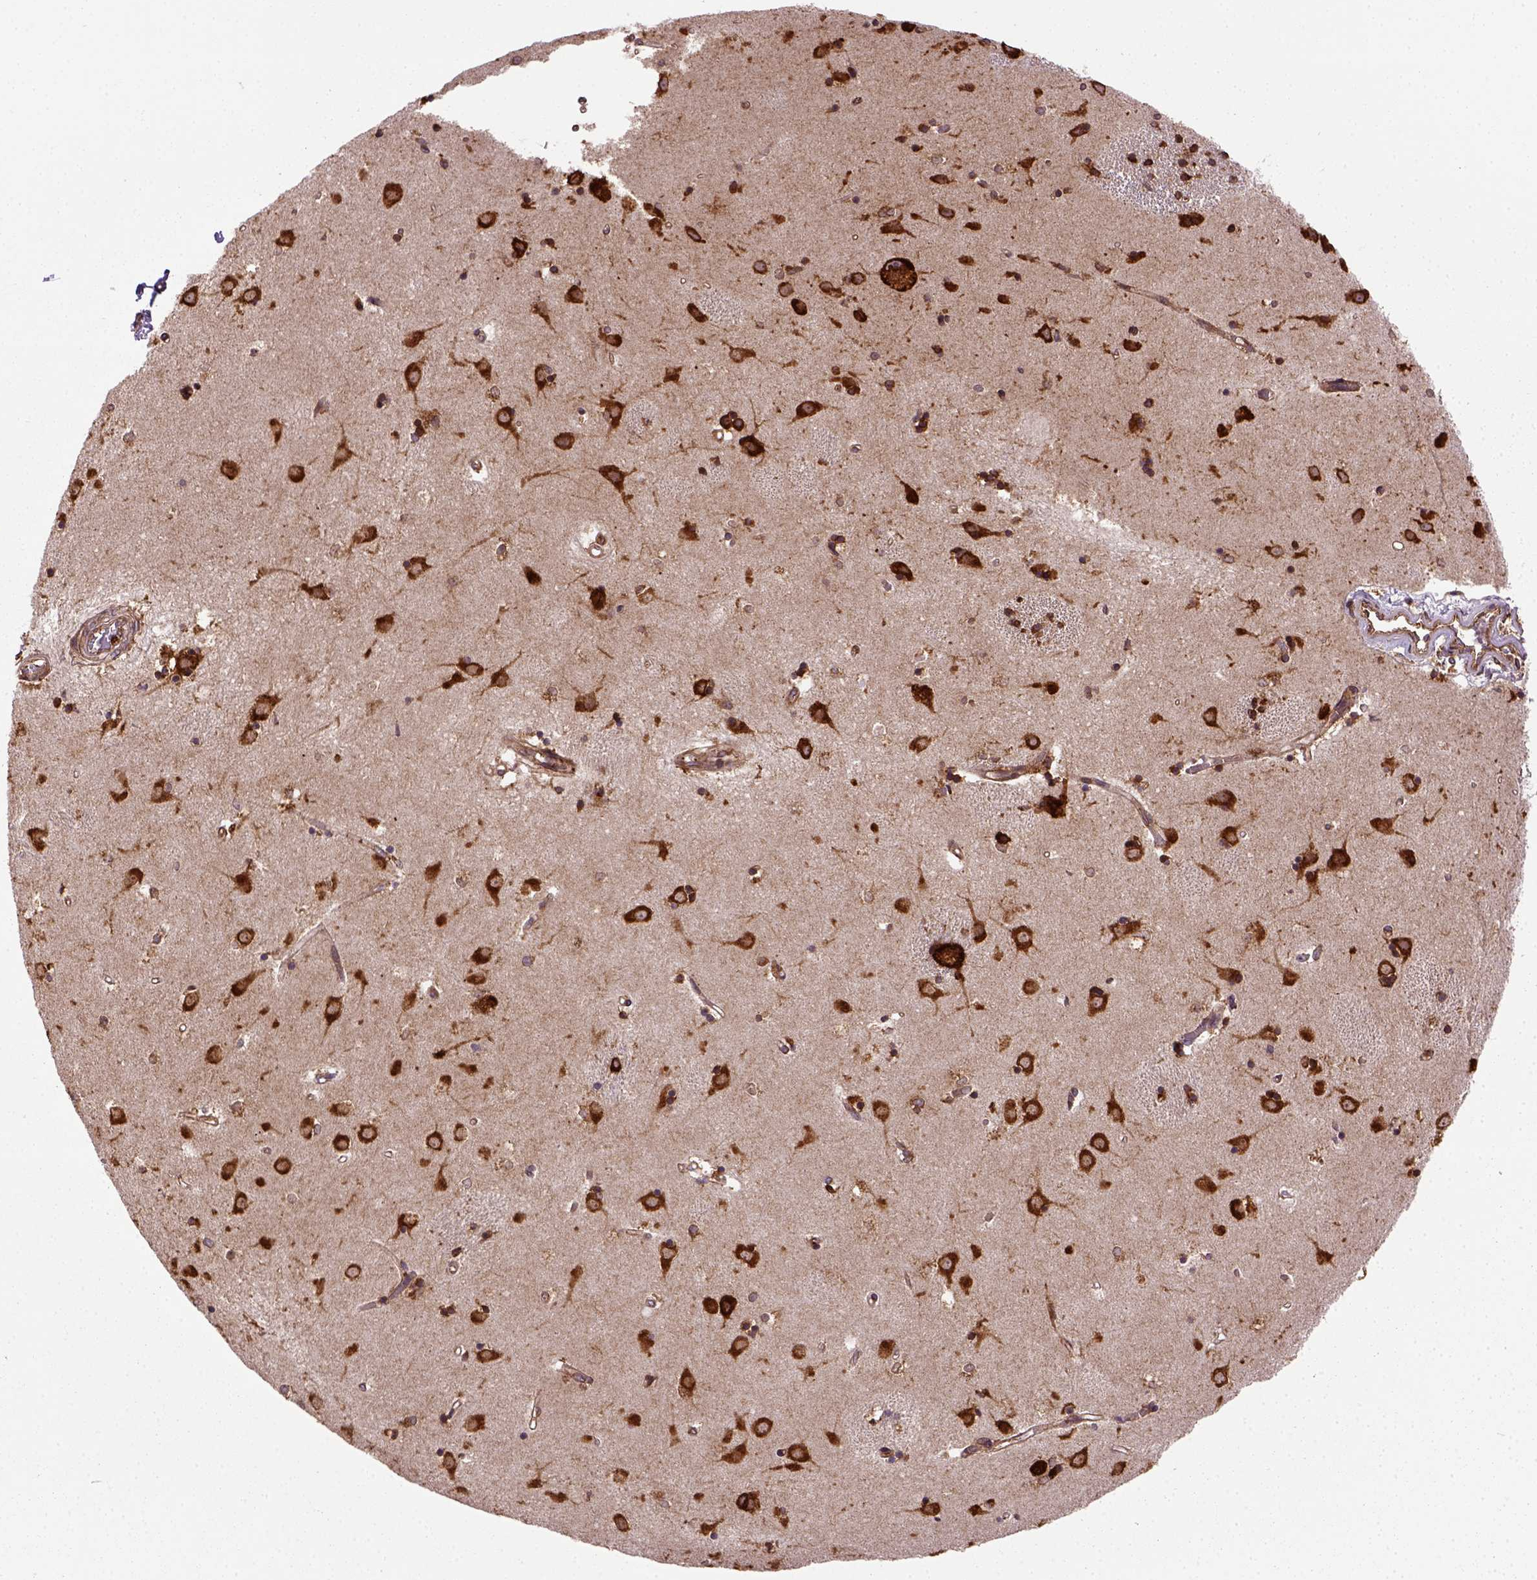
{"staining": {"intensity": "strong", "quantity": ">75%", "location": "cytoplasmic/membranous"}, "tissue": "caudate", "cell_type": "Glial cells", "image_type": "normal", "snomed": [{"axis": "morphology", "description": "Normal tissue, NOS"}, {"axis": "topography", "description": "Lateral ventricle wall"}], "caption": "Immunohistochemical staining of benign caudate demonstrates high levels of strong cytoplasmic/membranous expression in about >75% of glial cells.", "gene": "CAPRIN1", "patient": {"sex": "male", "age": 54}}